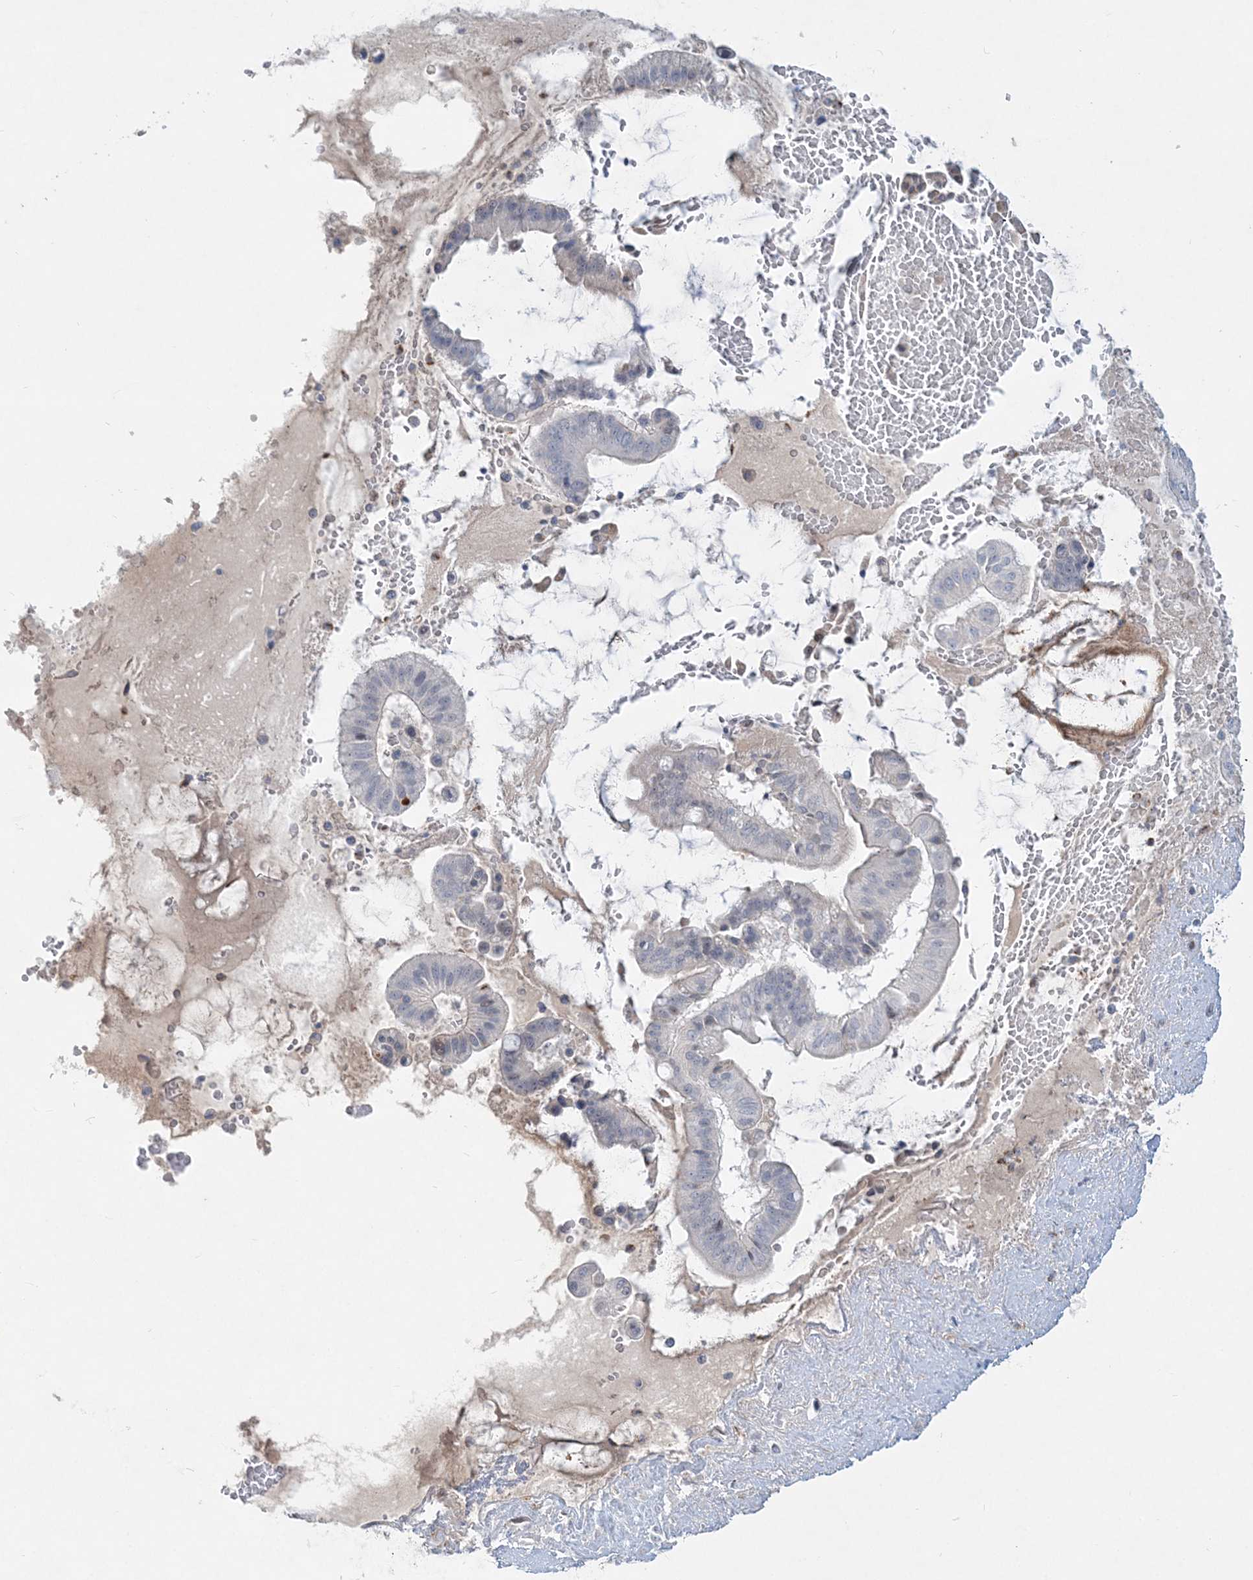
{"staining": {"intensity": "negative", "quantity": "none", "location": "none"}, "tissue": "pancreatic cancer", "cell_type": "Tumor cells", "image_type": "cancer", "snomed": [{"axis": "morphology", "description": "Inflammation, NOS"}, {"axis": "morphology", "description": "Adenocarcinoma, NOS"}, {"axis": "topography", "description": "Pancreas"}], "caption": "An image of human pancreatic cancer is negative for staining in tumor cells.", "gene": "DNAH5", "patient": {"sex": "female", "age": 56}}